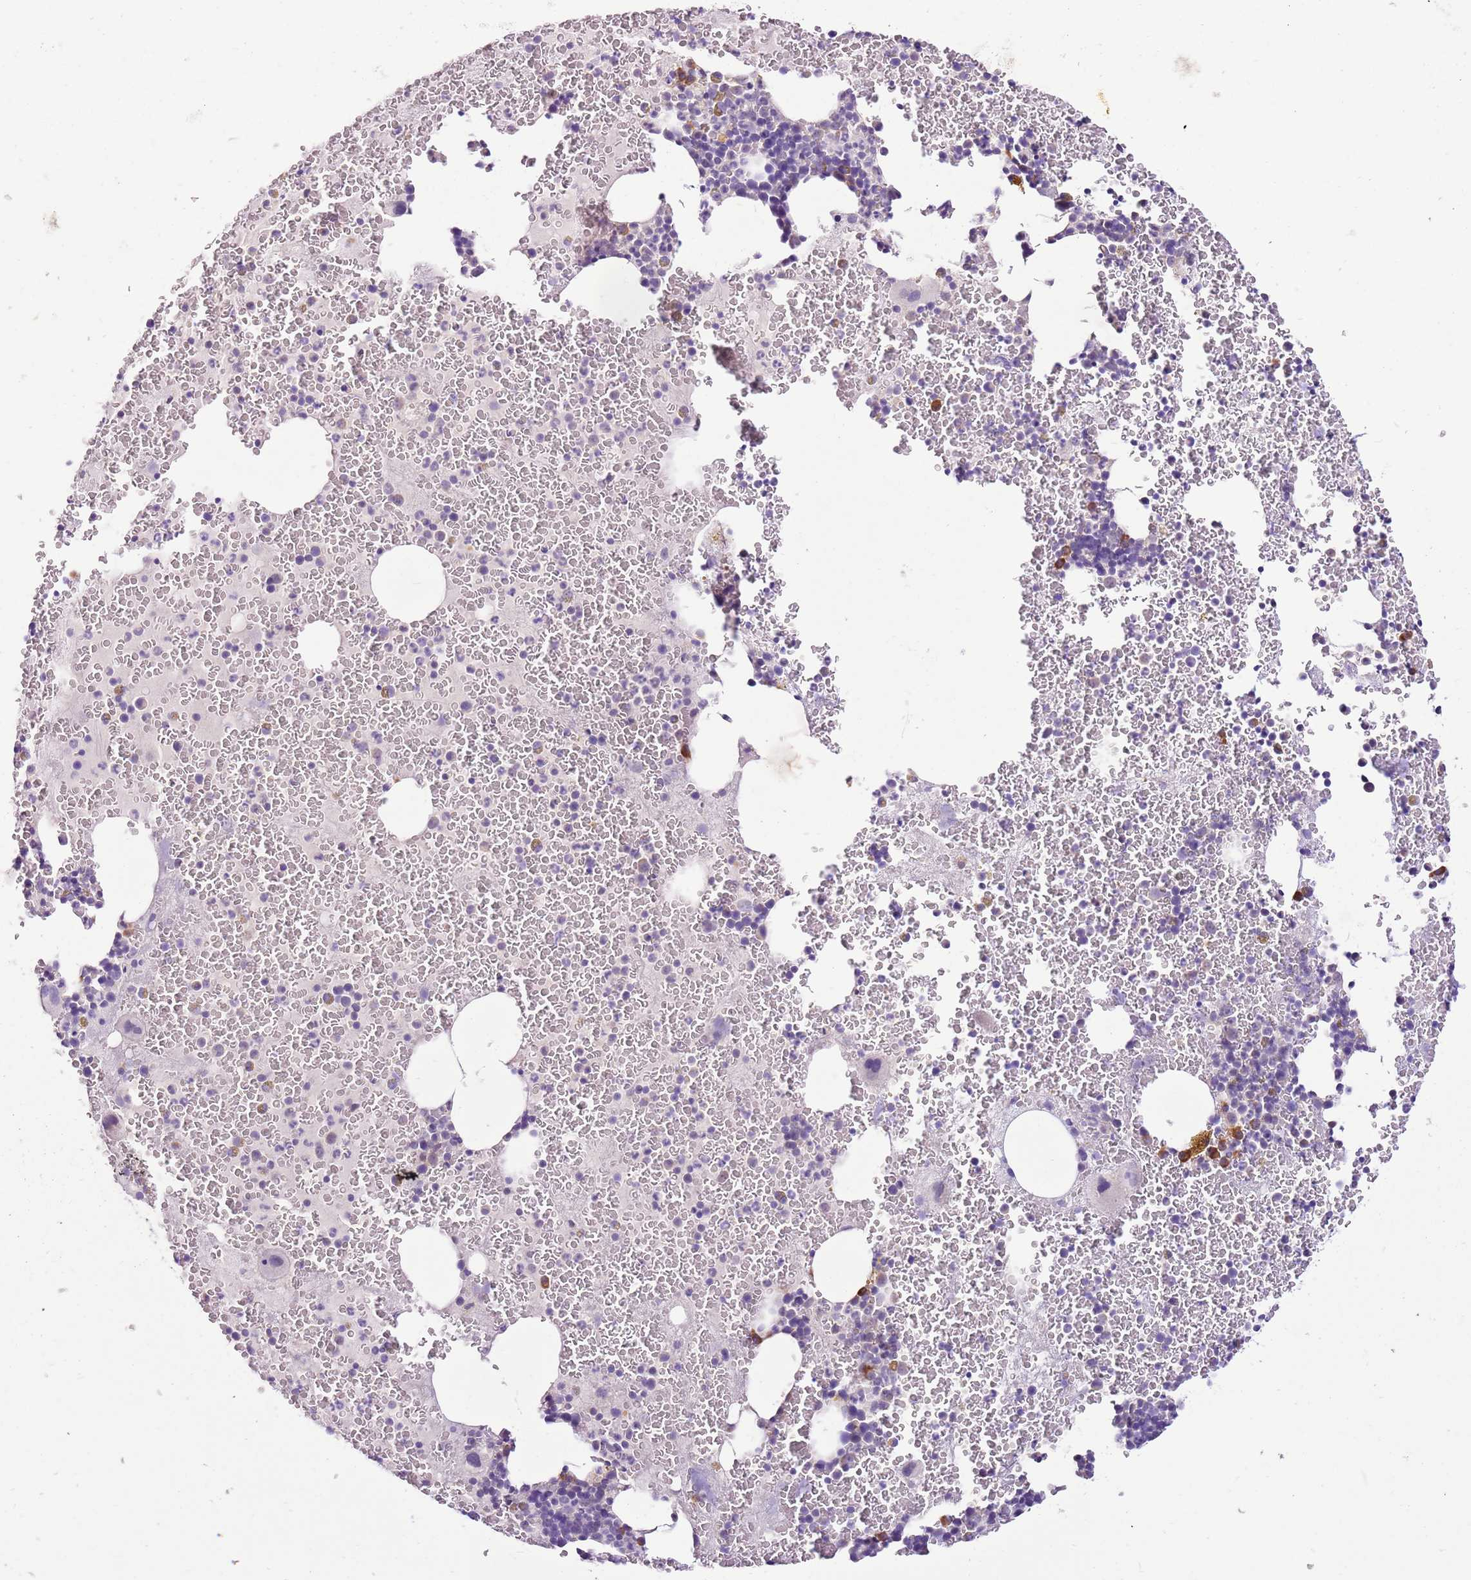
{"staining": {"intensity": "moderate", "quantity": "<25%", "location": "cytoplasmic/membranous"}, "tissue": "bone marrow", "cell_type": "Hematopoietic cells", "image_type": "normal", "snomed": [{"axis": "morphology", "description": "Normal tissue, NOS"}, {"axis": "topography", "description": "Bone marrow"}], "caption": "Immunohistochemical staining of benign bone marrow reveals moderate cytoplasmic/membranous protein staining in approximately <25% of hematopoietic cells.", "gene": "MRPL36", "patient": {"sex": "male", "age": 26}}